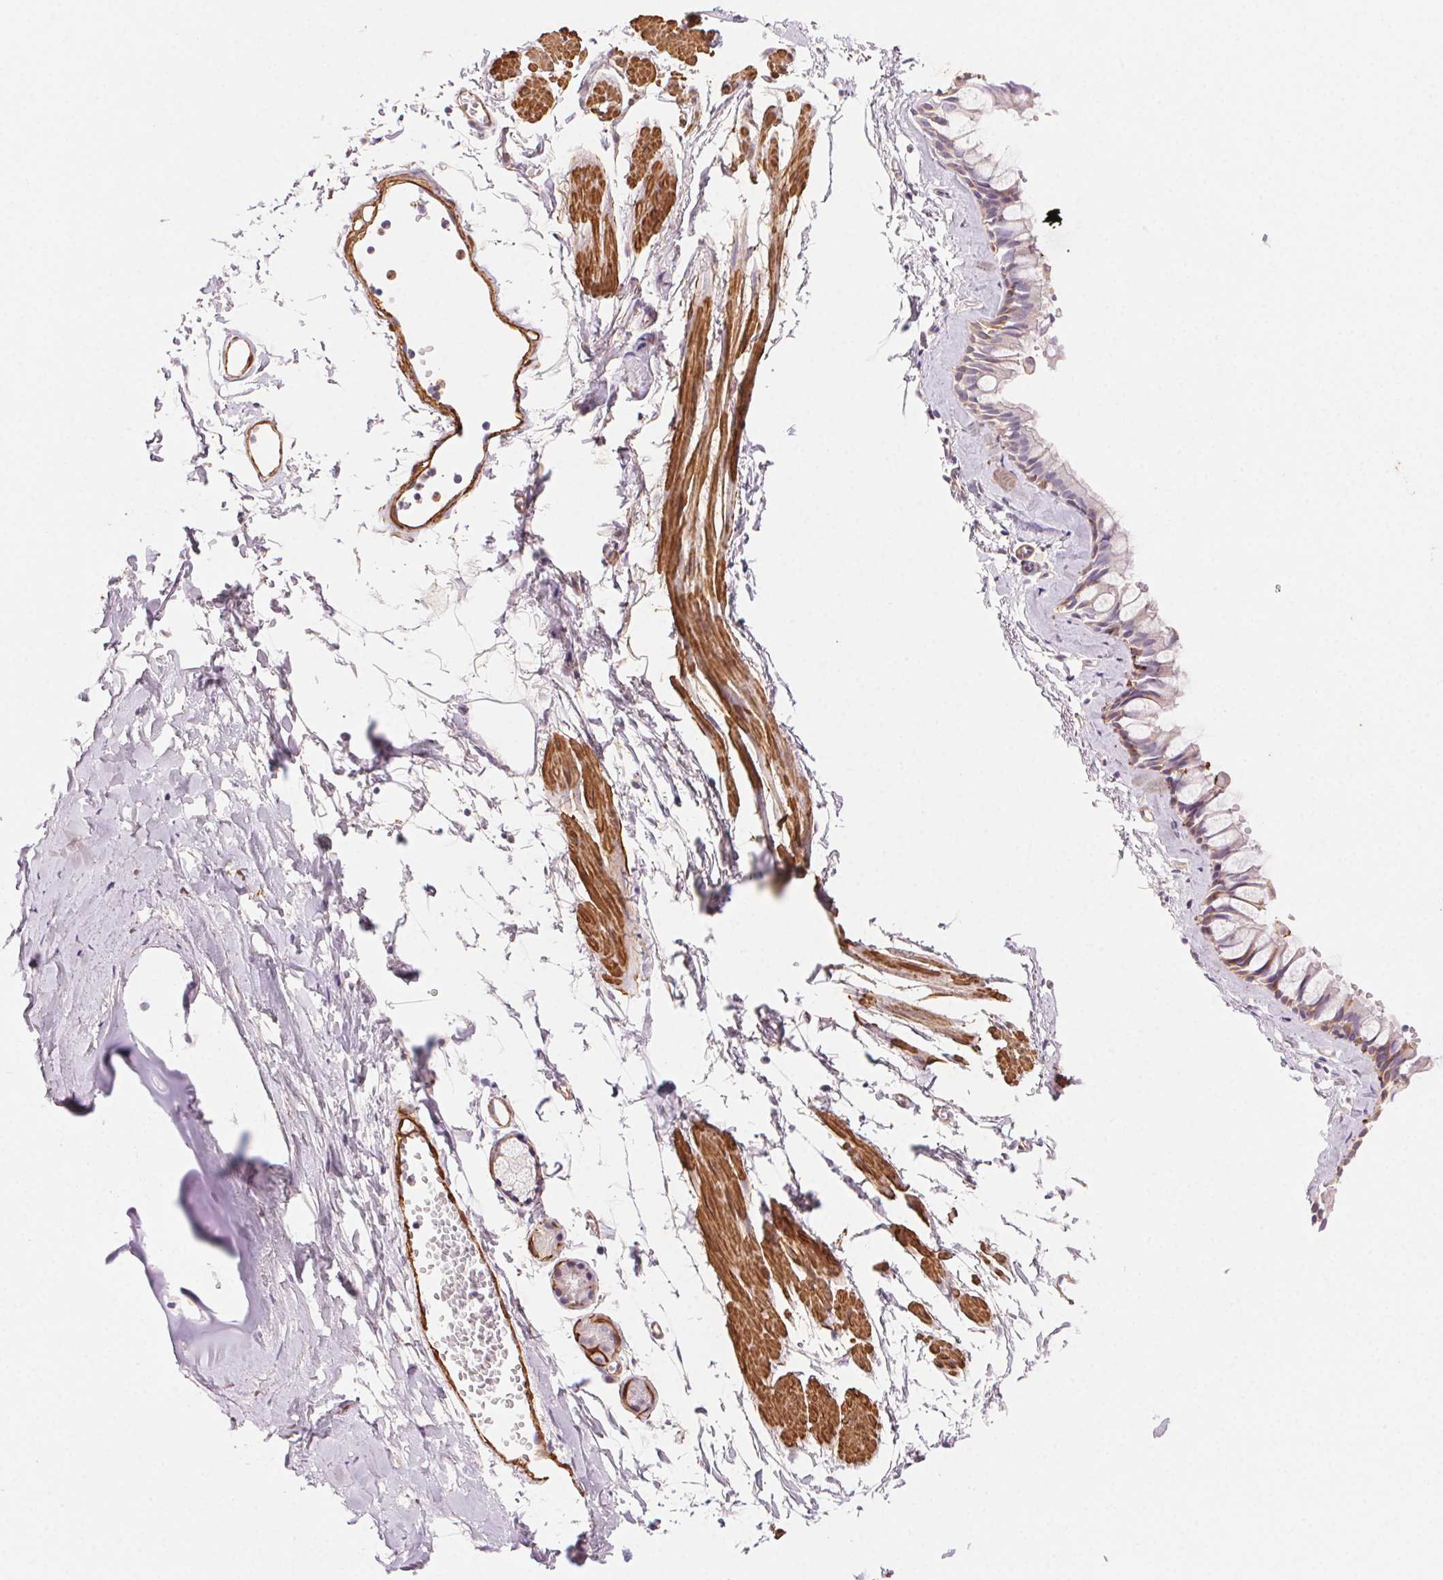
{"staining": {"intensity": "moderate", "quantity": "<25%", "location": "cytoplasmic/membranous"}, "tissue": "bronchus", "cell_type": "Respiratory epithelial cells", "image_type": "normal", "snomed": [{"axis": "morphology", "description": "Normal tissue, NOS"}, {"axis": "topography", "description": "Cartilage tissue"}, {"axis": "topography", "description": "Bronchus"}], "caption": "Respiratory epithelial cells demonstrate low levels of moderate cytoplasmic/membranous positivity in approximately <25% of cells in unremarkable bronchus.", "gene": "GPX8", "patient": {"sex": "female", "age": 59}}